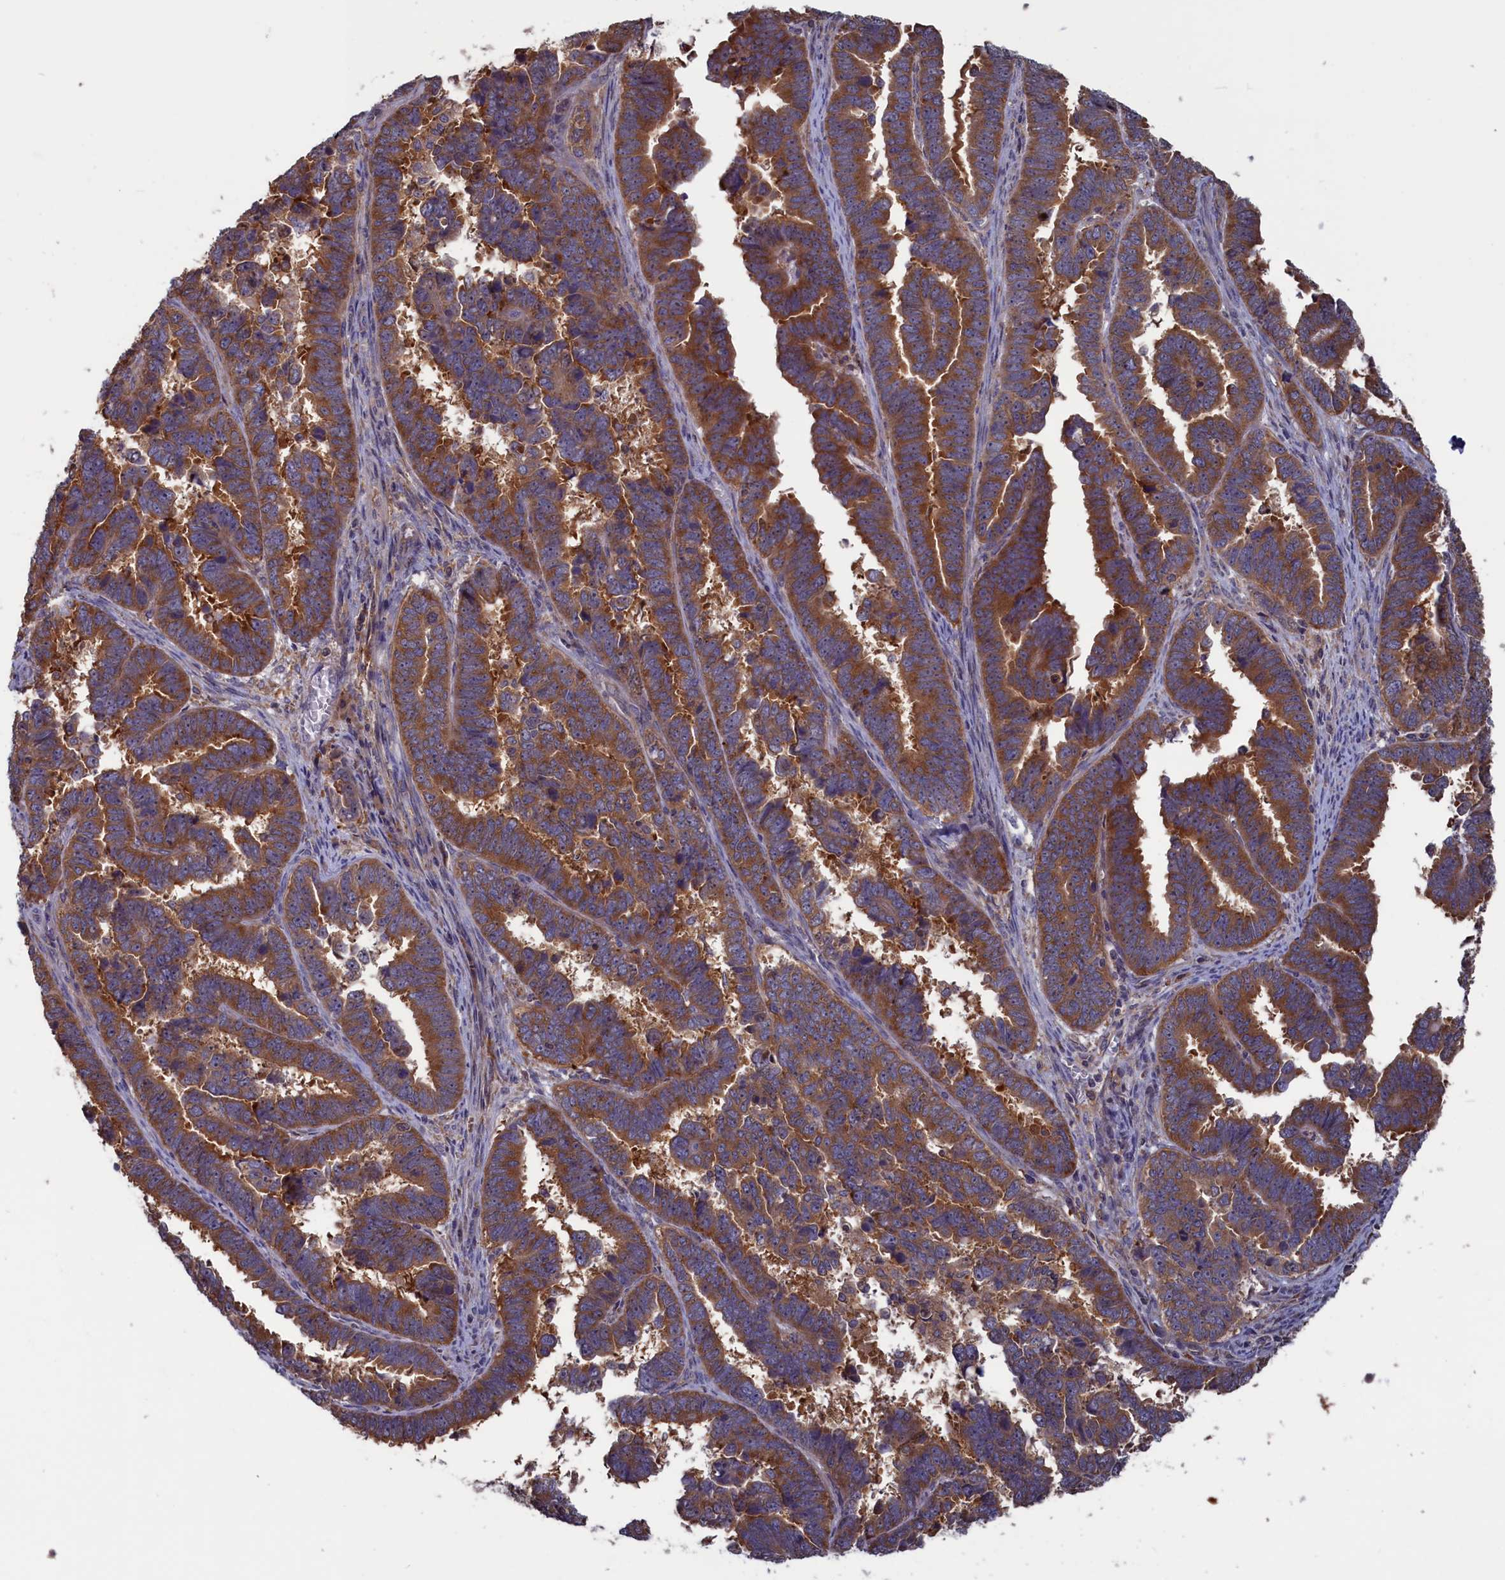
{"staining": {"intensity": "moderate", "quantity": ">75%", "location": "cytoplasmic/membranous"}, "tissue": "endometrial cancer", "cell_type": "Tumor cells", "image_type": "cancer", "snomed": [{"axis": "morphology", "description": "Adenocarcinoma, NOS"}, {"axis": "topography", "description": "Endometrium"}], "caption": "Tumor cells demonstrate medium levels of moderate cytoplasmic/membranous expression in approximately >75% of cells in human endometrial cancer.", "gene": "CACTIN", "patient": {"sex": "female", "age": 75}}